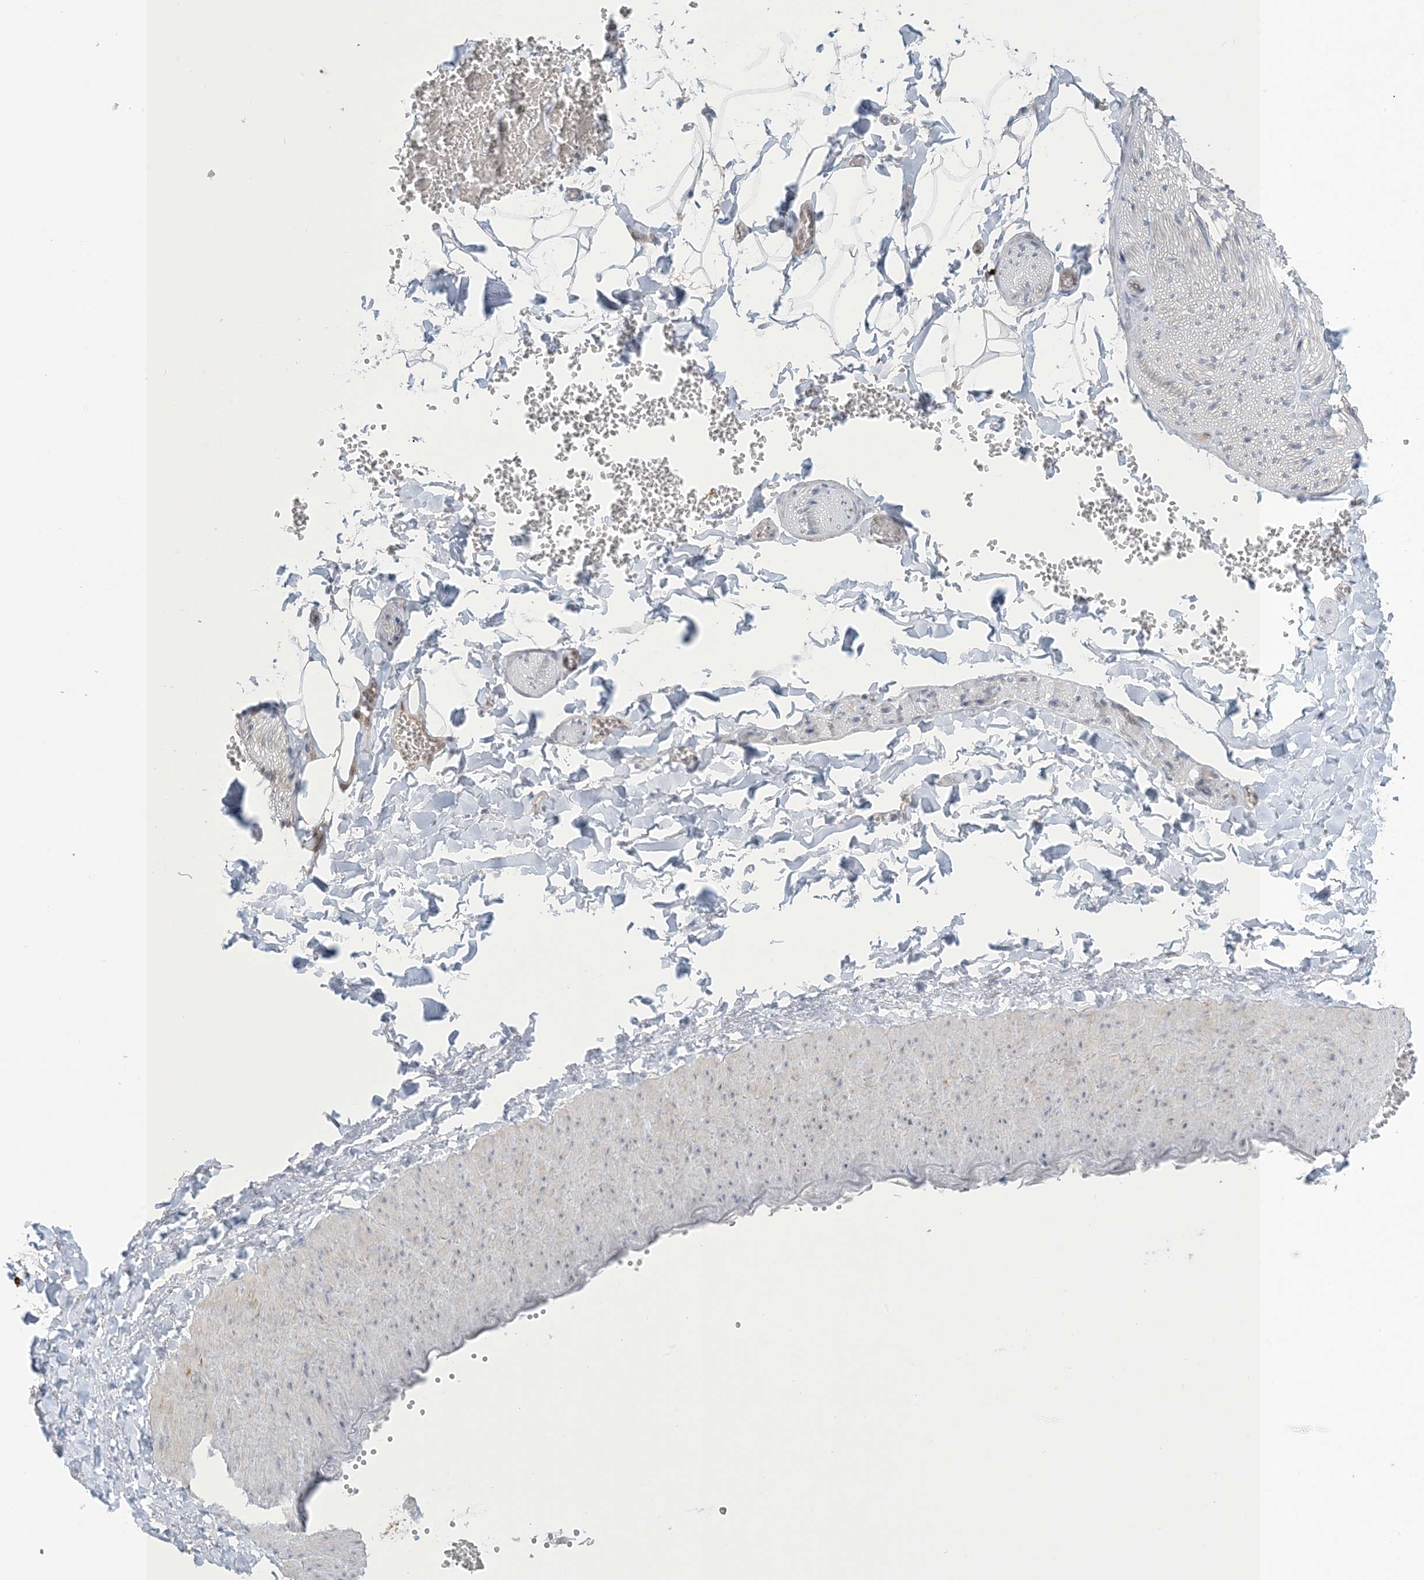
{"staining": {"intensity": "negative", "quantity": "none", "location": "none"}, "tissue": "adipose tissue", "cell_type": "Adipocytes", "image_type": "normal", "snomed": [{"axis": "morphology", "description": "Normal tissue, NOS"}, {"axis": "topography", "description": "Gallbladder"}, {"axis": "topography", "description": "Peripheral nerve tissue"}], "caption": "Immunohistochemical staining of unremarkable human adipose tissue reveals no significant expression in adipocytes. The staining is performed using DAB (3,3'-diaminobenzidine) brown chromogen with nuclei counter-stained in using hematoxylin.", "gene": "NRBP2", "patient": {"sex": "male", "age": 38}}